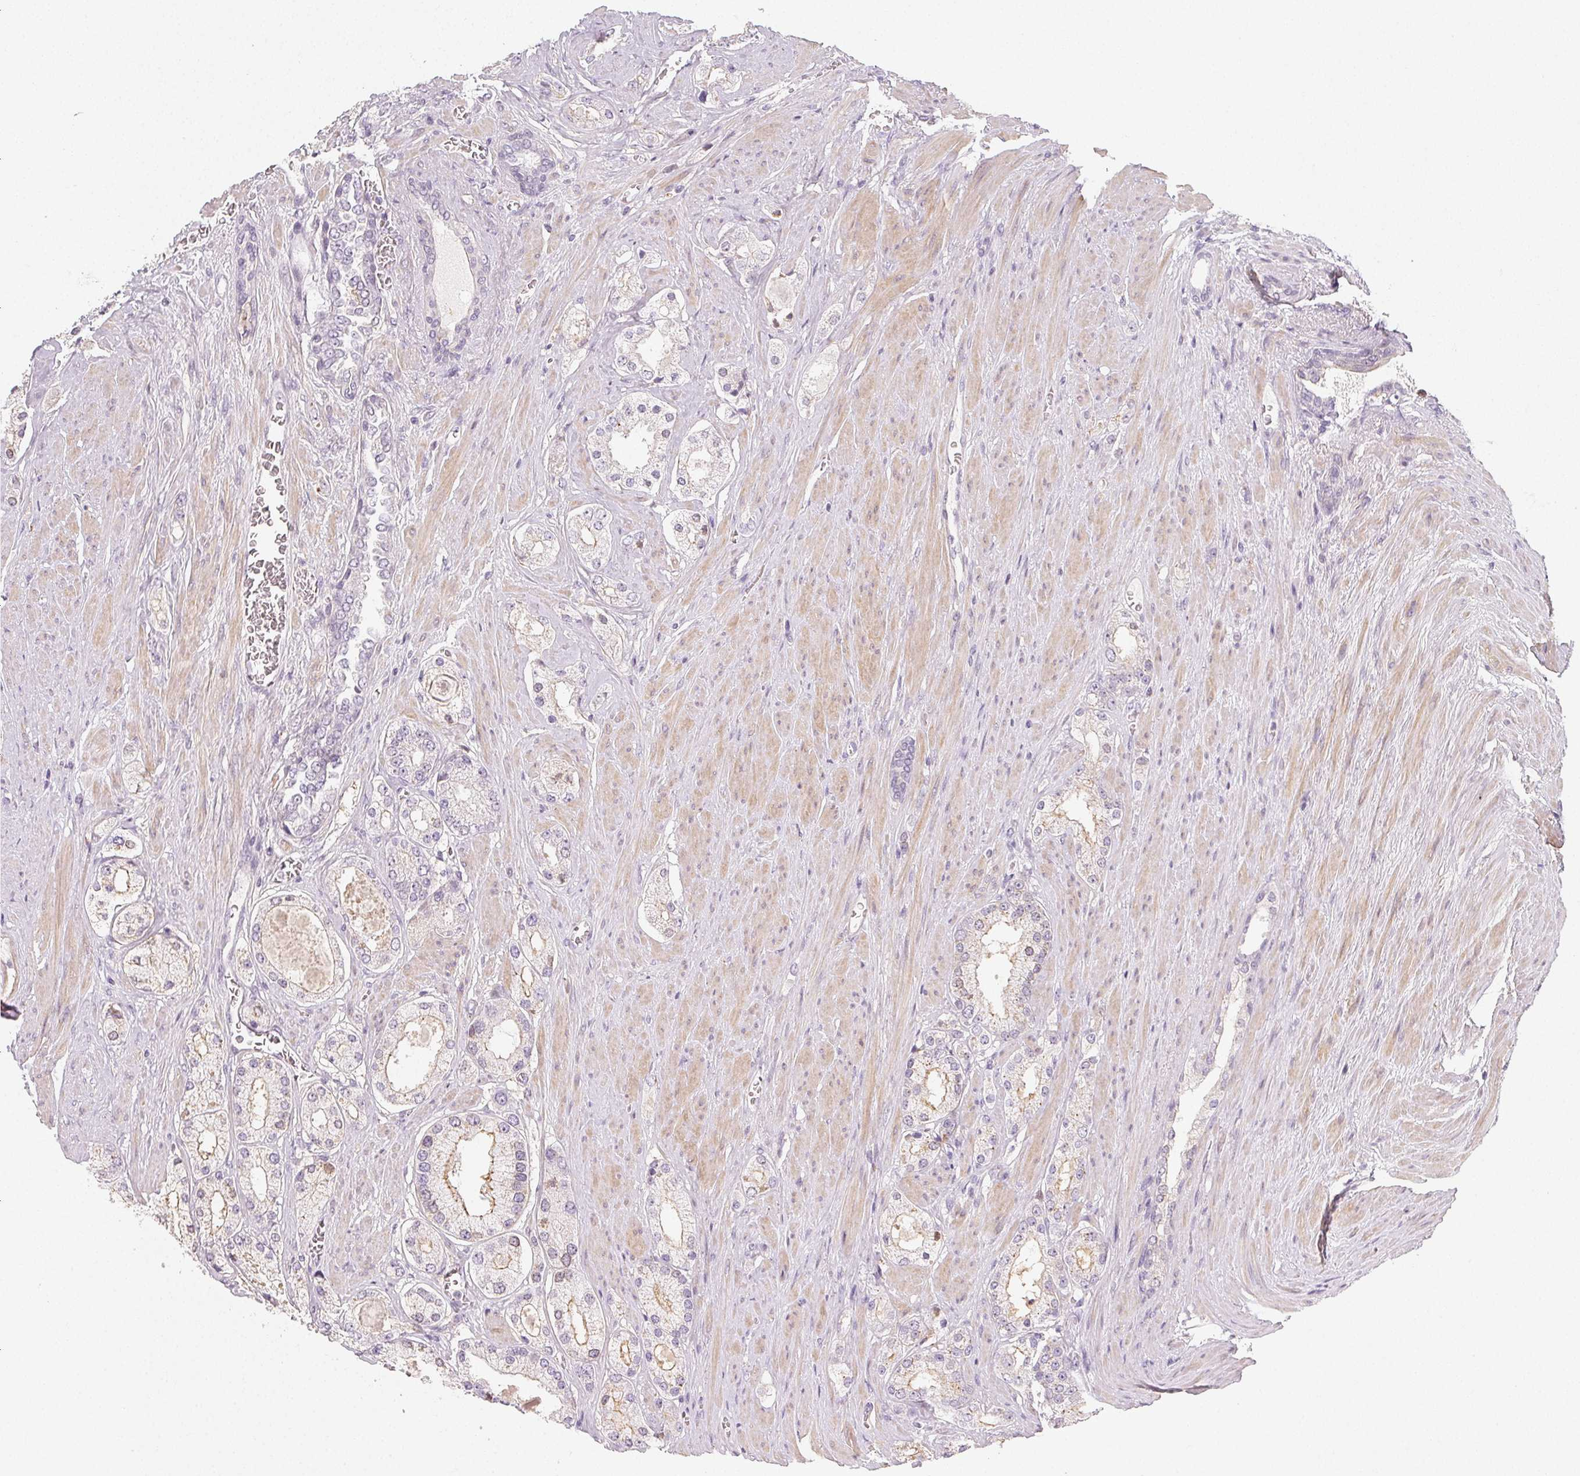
{"staining": {"intensity": "weak", "quantity": "<25%", "location": "cytoplasmic/membranous"}, "tissue": "prostate cancer", "cell_type": "Tumor cells", "image_type": "cancer", "snomed": [{"axis": "morphology", "description": "Adenocarcinoma, High grade"}, {"axis": "topography", "description": "Prostate"}], "caption": "Adenocarcinoma (high-grade) (prostate) was stained to show a protein in brown. There is no significant expression in tumor cells.", "gene": "LRRC23", "patient": {"sex": "male", "age": 67}}